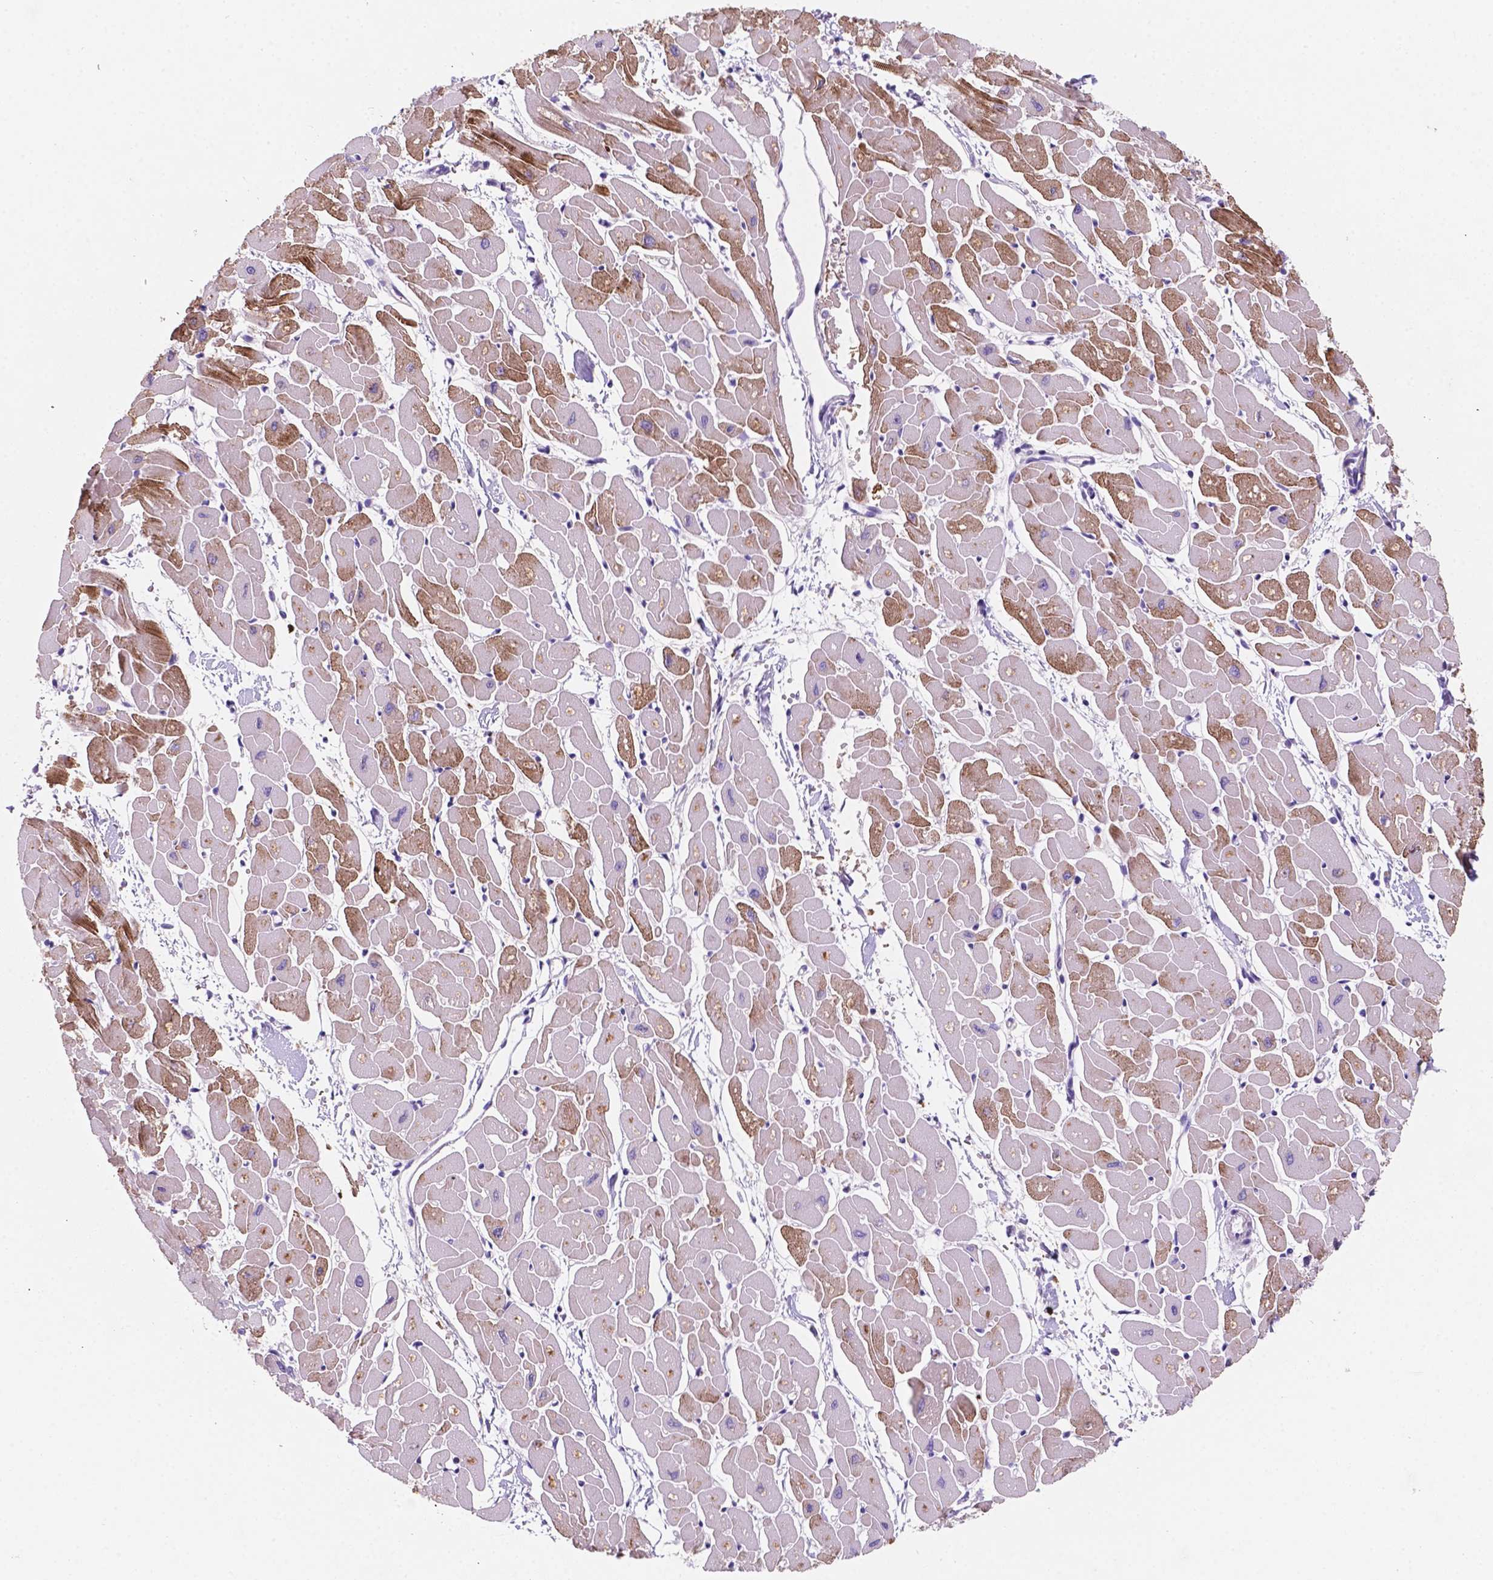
{"staining": {"intensity": "moderate", "quantity": "25%-75%", "location": "cytoplasmic/membranous"}, "tissue": "heart muscle", "cell_type": "Cardiomyocytes", "image_type": "normal", "snomed": [{"axis": "morphology", "description": "Normal tissue, NOS"}, {"axis": "topography", "description": "Heart"}], "caption": "Immunohistochemistry (IHC) photomicrograph of unremarkable heart muscle stained for a protein (brown), which exhibits medium levels of moderate cytoplasmic/membranous staining in approximately 25%-75% of cardiomyocytes.", "gene": "EBLN2", "patient": {"sex": "male", "age": 57}}